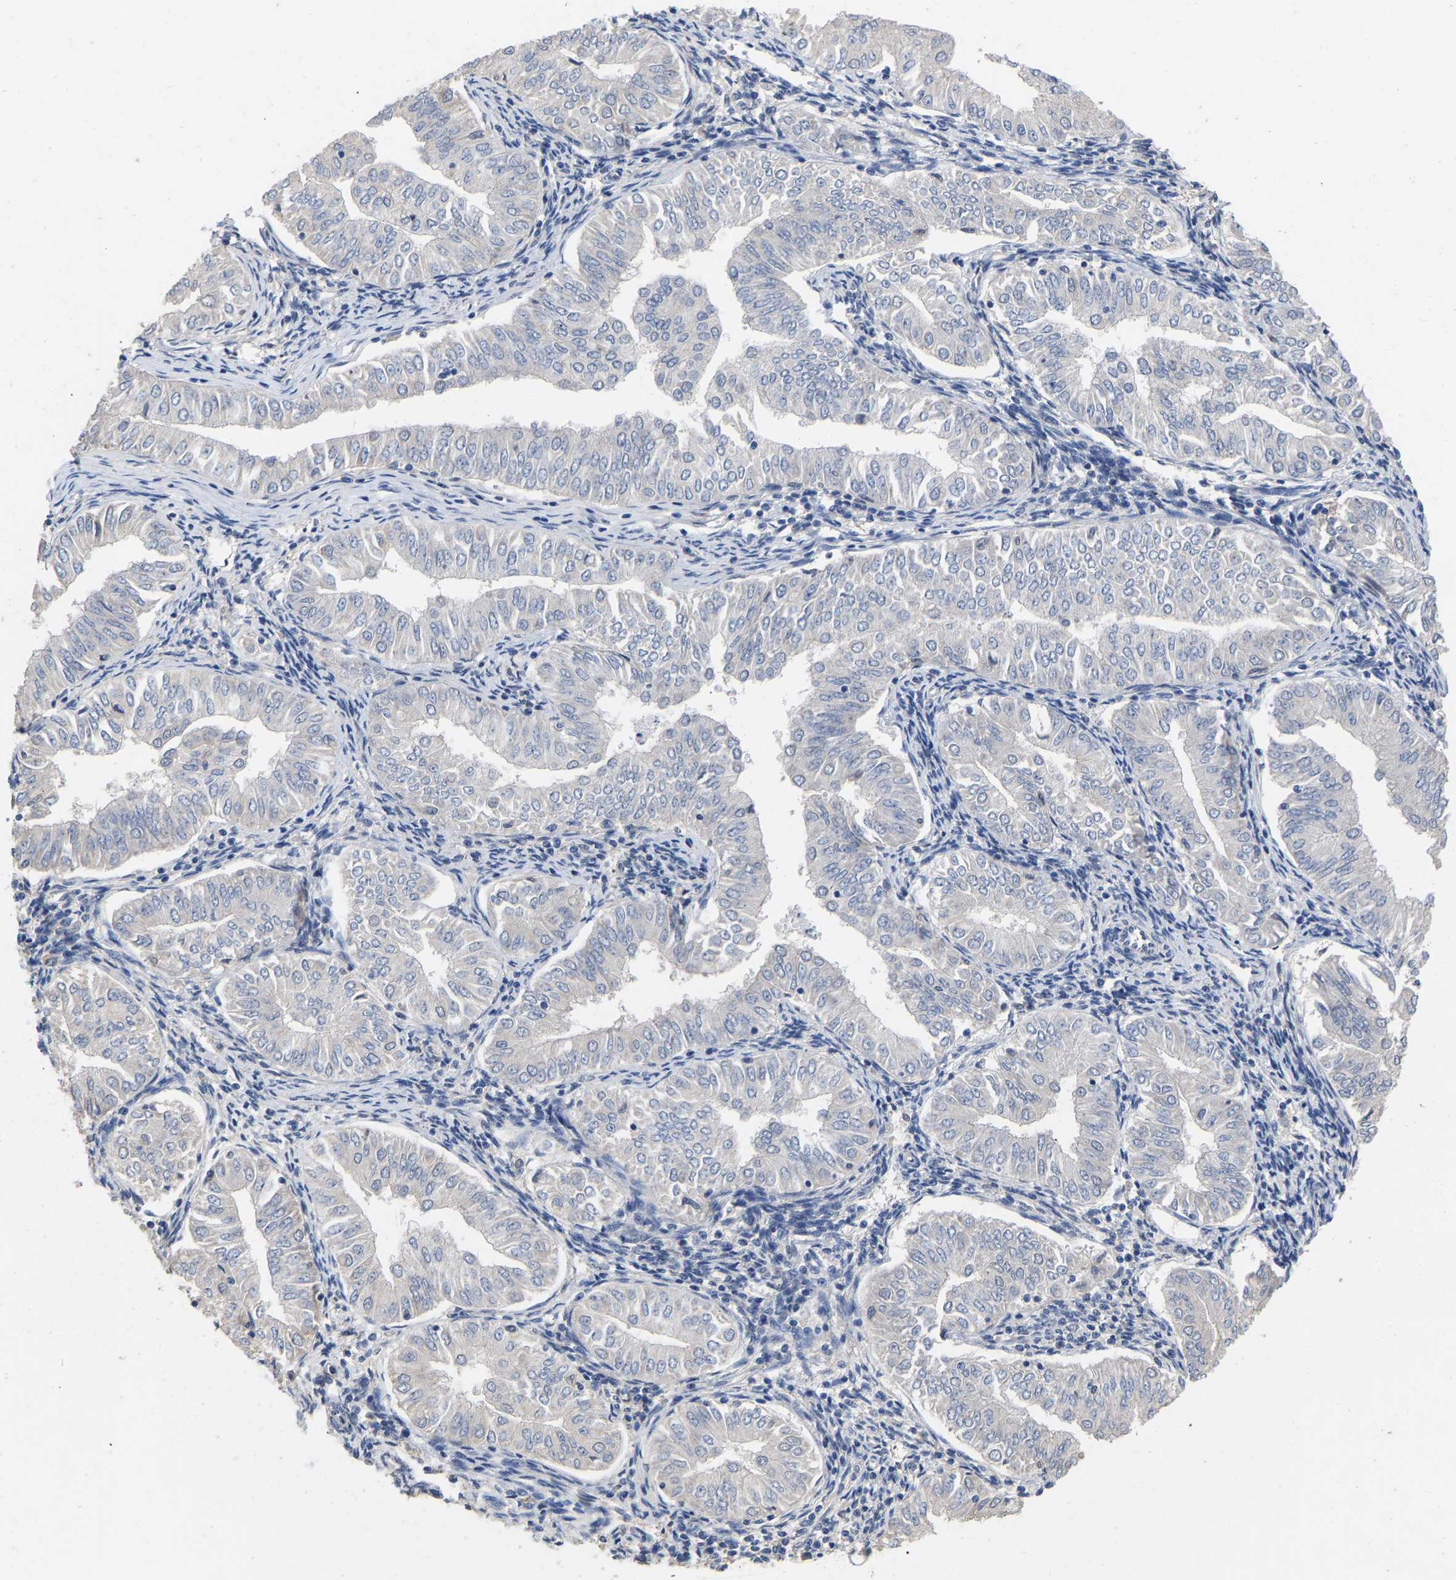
{"staining": {"intensity": "negative", "quantity": "none", "location": "none"}, "tissue": "endometrial cancer", "cell_type": "Tumor cells", "image_type": "cancer", "snomed": [{"axis": "morphology", "description": "Normal tissue, NOS"}, {"axis": "morphology", "description": "Adenocarcinoma, NOS"}, {"axis": "topography", "description": "Endometrium"}], "caption": "High power microscopy micrograph of an IHC micrograph of adenocarcinoma (endometrial), revealing no significant positivity in tumor cells.", "gene": "QKI", "patient": {"sex": "female", "age": 53}}